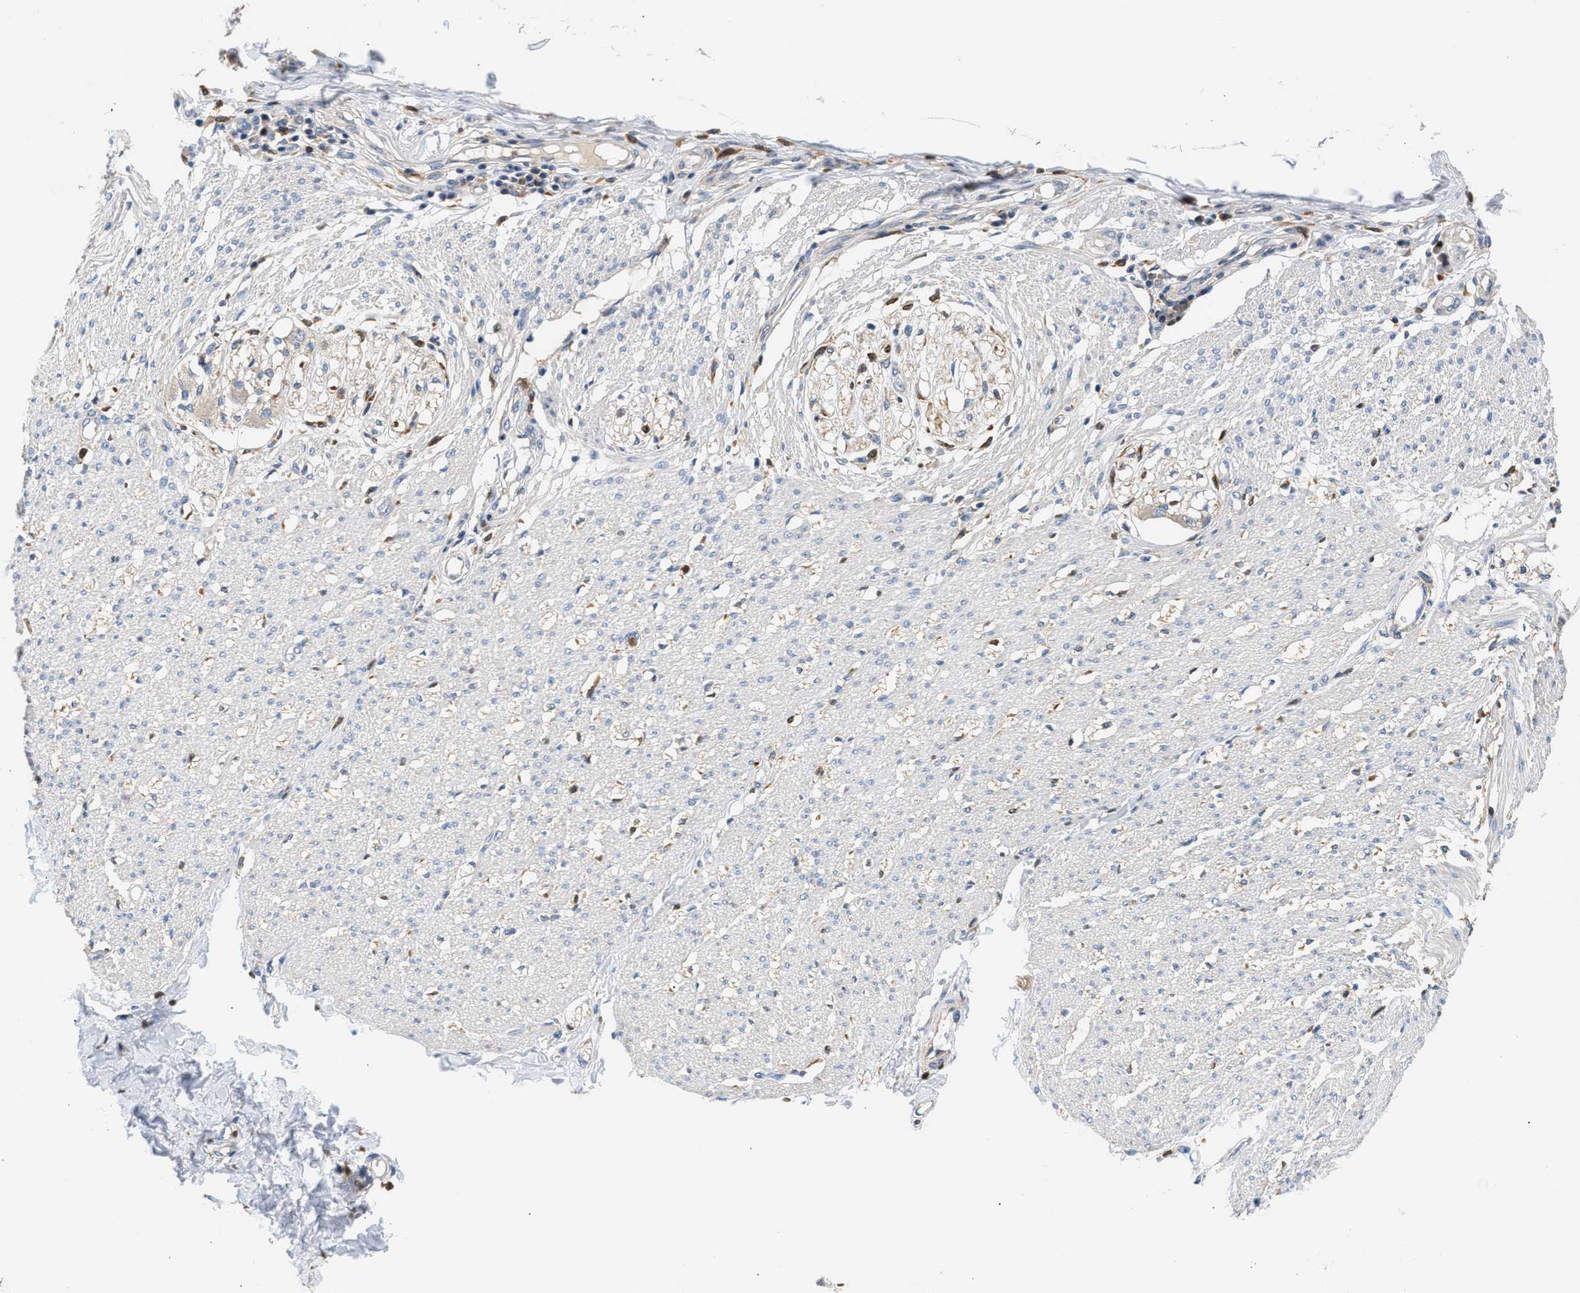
{"staining": {"intensity": "negative", "quantity": "none", "location": "none"}, "tissue": "smooth muscle", "cell_type": "Smooth muscle cells", "image_type": "normal", "snomed": [{"axis": "morphology", "description": "Normal tissue, NOS"}, {"axis": "morphology", "description": "Adenocarcinoma, NOS"}, {"axis": "topography", "description": "Colon"}, {"axis": "topography", "description": "Peripheral nerve tissue"}], "caption": "Smooth muscle cells are negative for brown protein staining in benign smooth muscle. (Brightfield microscopy of DAB (3,3'-diaminobenzidine) immunohistochemistry at high magnification).", "gene": "RAB31", "patient": {"sex": "male", "age": 14}}